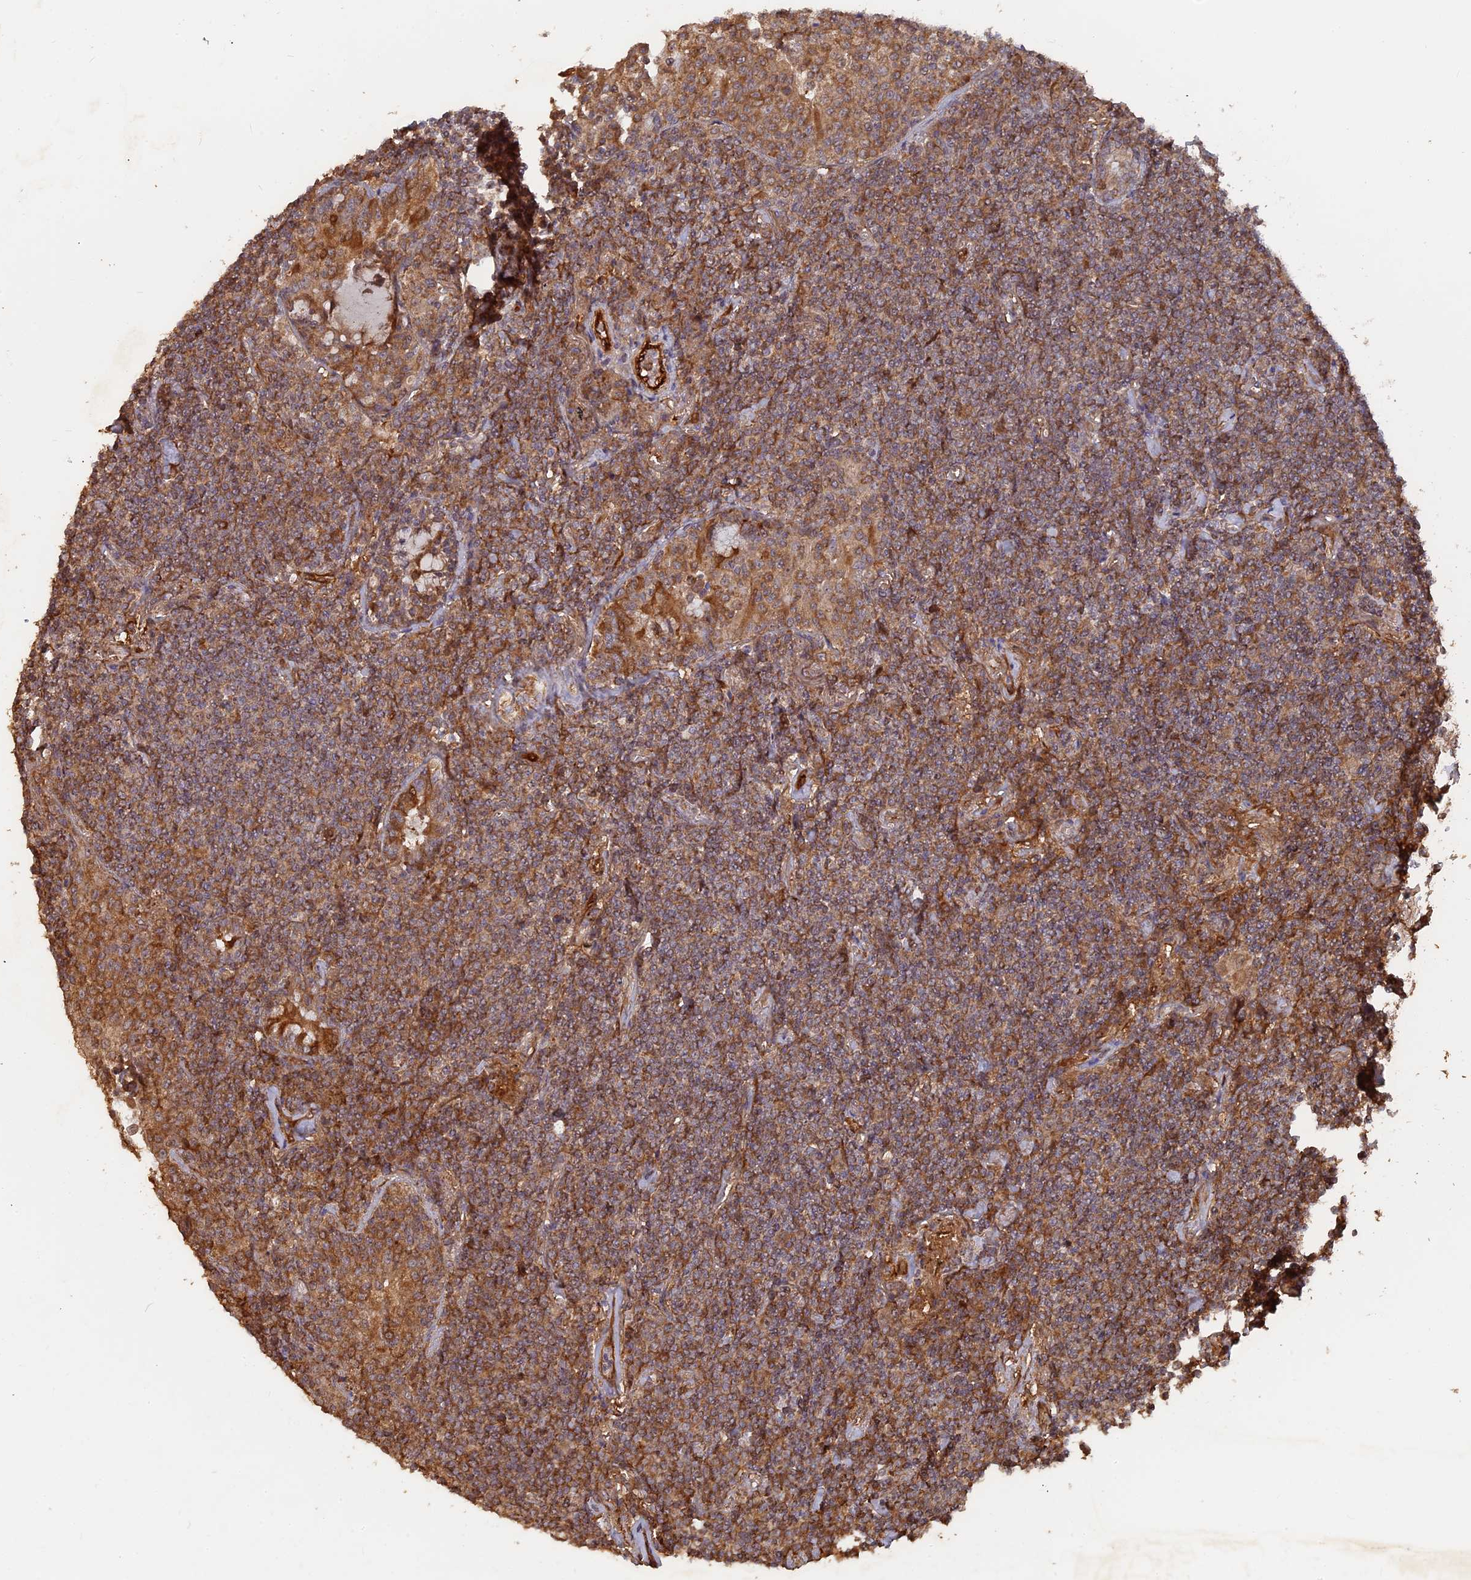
{"staining": {"intensity": "moderate", "quantity": ">75%", "location": "cytoplasmic/membranous"}, "tissue": "lymphoma", "cell_type": "Tumor cells", "image_type": "cancer", "snomed": [{"axis": "morphology", "description": "Malignant lymphoma, non-Hodgkin's type, Low grade"}, {"axis": "topography", "description": "Lung"}], "caption": "Tumor cells reveal medium levels of moderate cytoplasmic/membranous staining in approximately >75% of cells in human lymphoma.", "gene": "SAC3D1", "patient": {"sex": "female", "age": 71}}